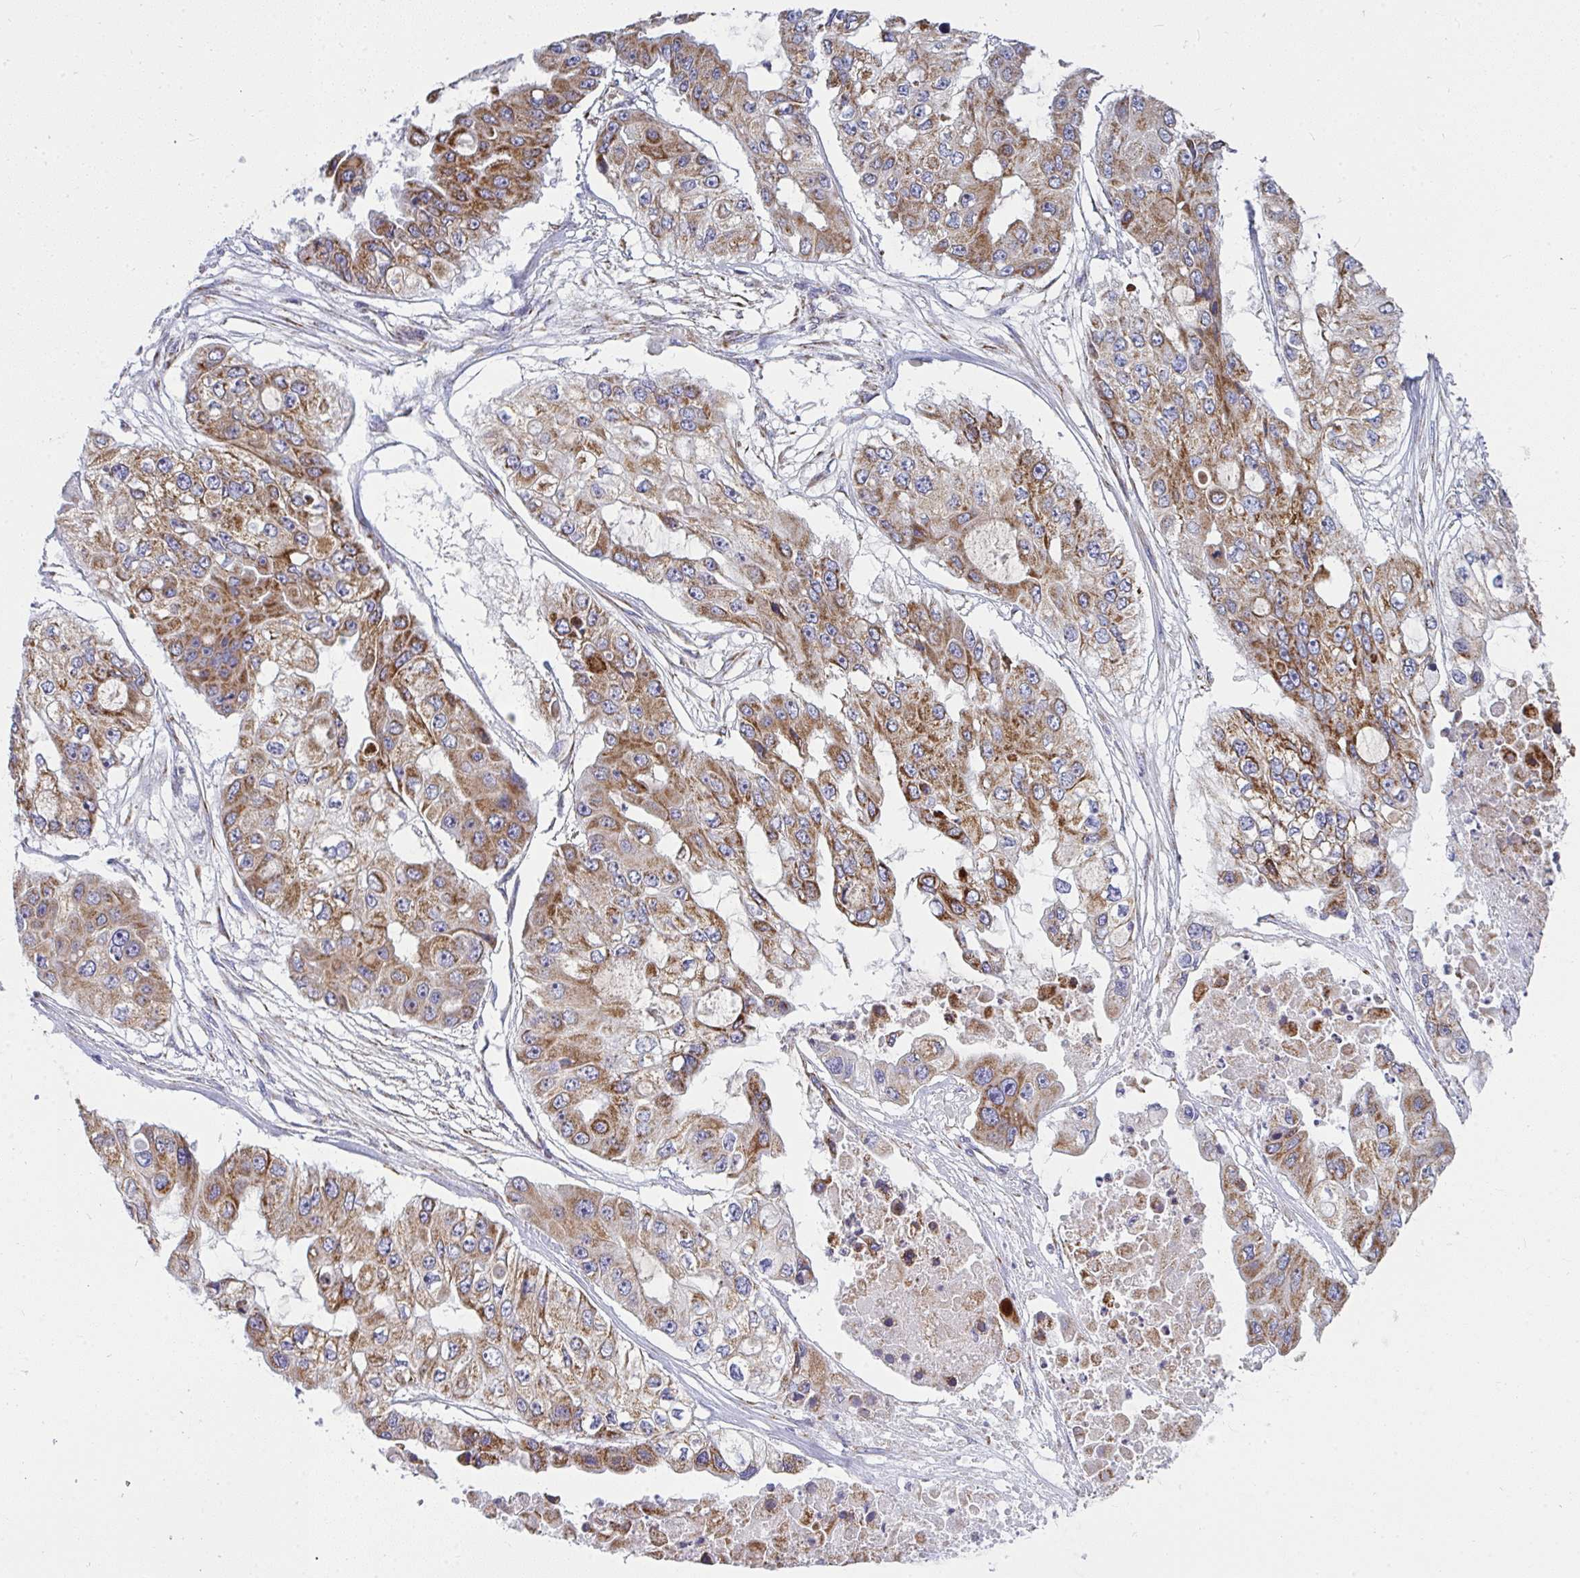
{"staining": {"intensity": "moderate", "quantity": ">75%", "location": "cytoplasmic/membranous"}, "tissue": "ovarian cancer", "cell_type": "Tumor cells", "image_type": "cancer", "snomed": [{"axis": "morphology", "description": "Cystadenocarcinoma, serous, NOS"}, {"axis": "topography", "description": "Ovary"}], "caption": "Human ovarian cancer (serous cystadenocarcinoma) stained with a brown dye reveals moderate cytoplasmic/membranous positive expression in approximately >75% of tumor cells.", "gene": "FAHD1", "patient": {"sex": "female", "age": 56}}